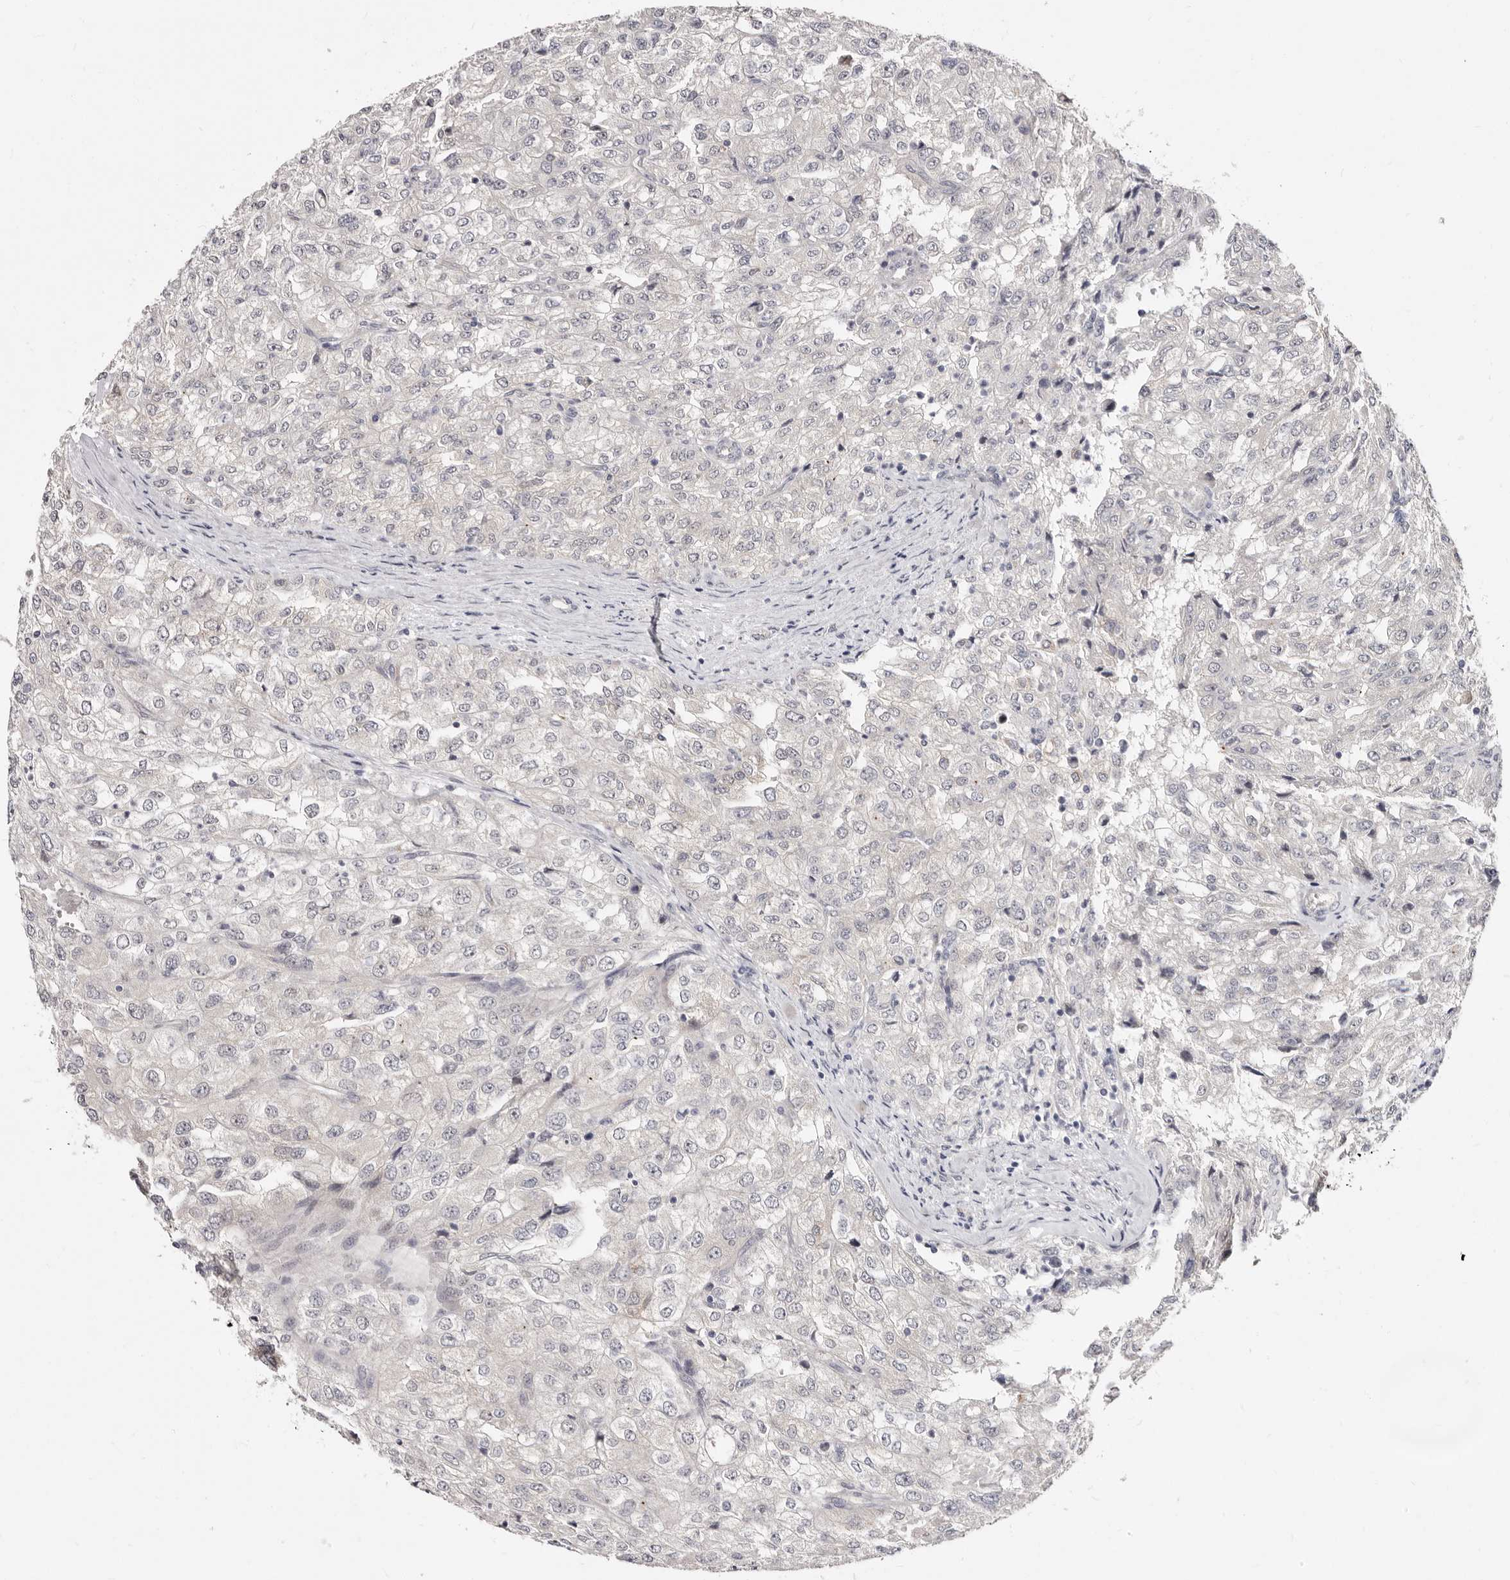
{"staining": {"intensity": "negative", "quantity": "none", "location": "none"}, "tissue": "renal cancer", "cell_type": "Tumor cells", "image_type": "cancer", "snomed": [{"axis": "morphology", "description": "Adenocarcinoma, NOS"}, {"axis": "topography", "description": "Kidney"}], "caption": "Image shows no protein positivity in tumor cells of renal adenocarcinoma tissue. Brightfield microscopy of immunohistochemistry stained with DAB (3,3'-diaminobenzidine) (brown) and hematoxylin (blue), captured at high magnification.", "gene": "KLHL4", "patient": {"sex": "female", "age": 54}}